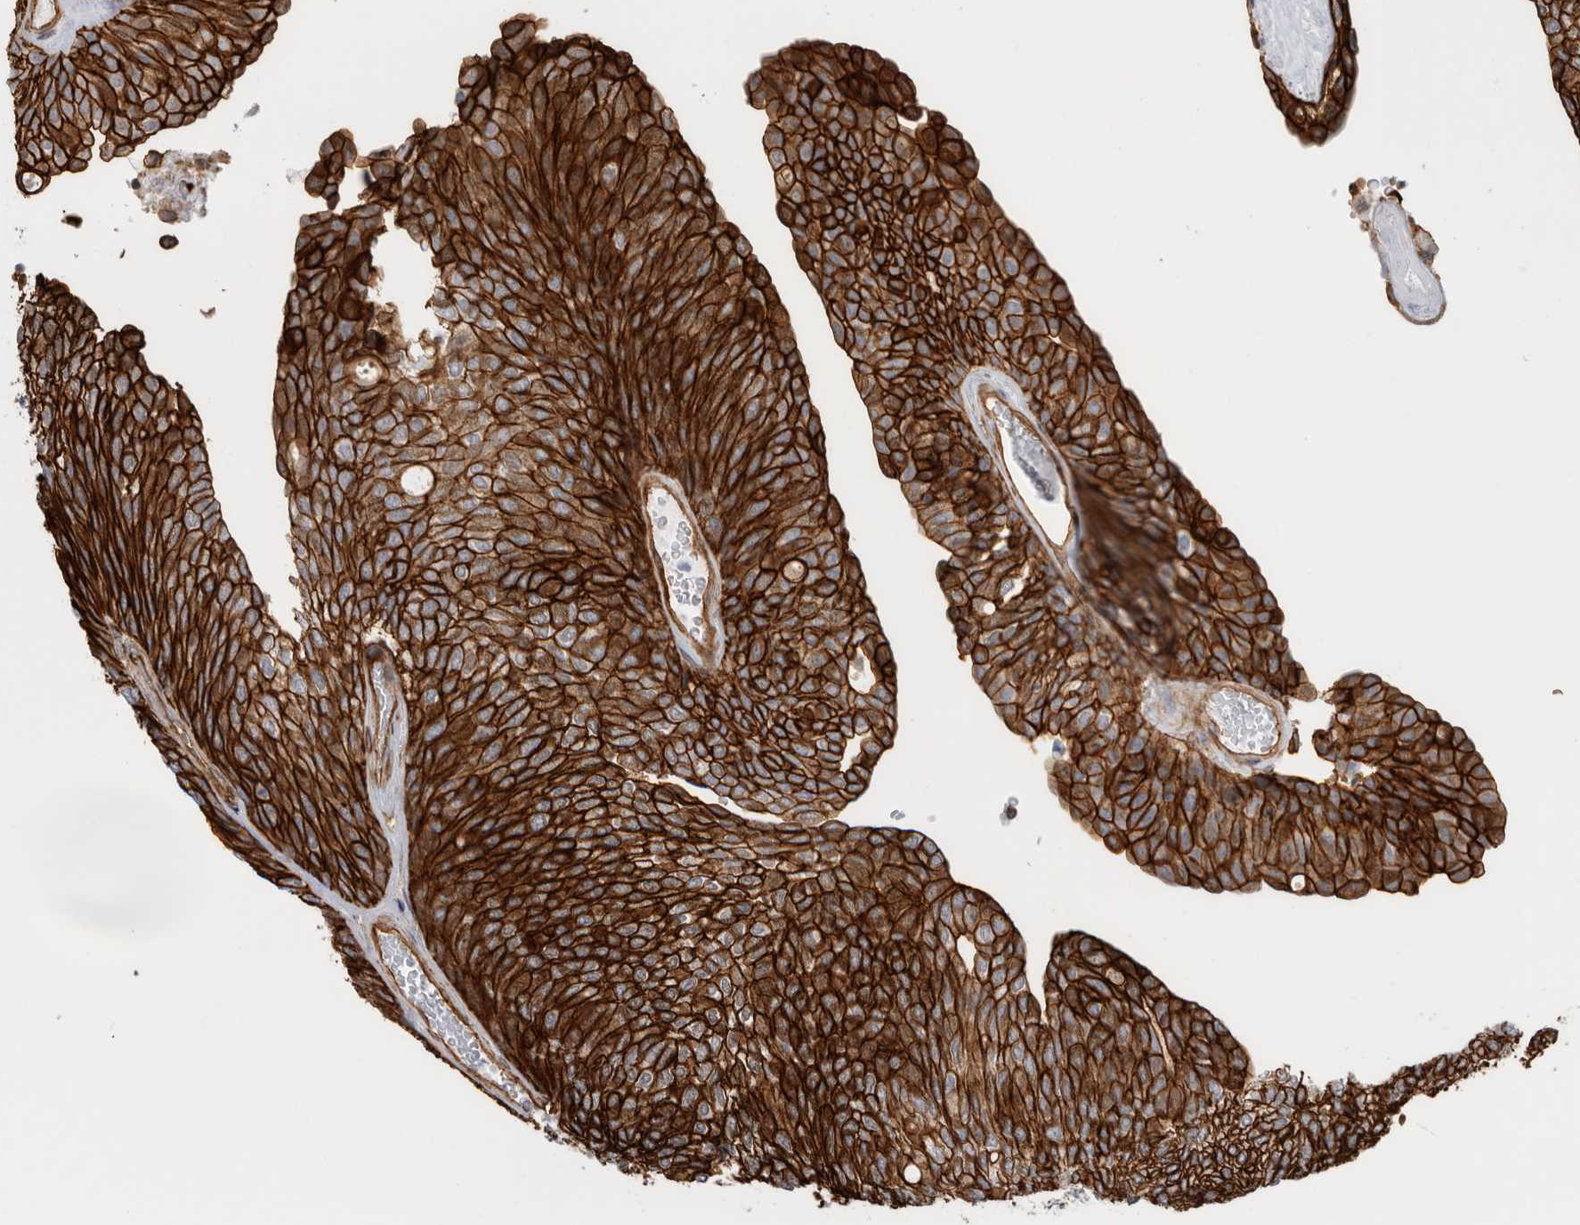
{"staining": {"intensity": "strong", "quantity": ">75%", "location": "cytoplasmic/membranous"}, "tissue": "urothelial cancer", "cell_type": "Tumor cells", "image_type": "cancer", "snomed": [{"axis": "morphology", "description": "Urothelial carcinoma, Low grade"}, {"axis": "topography", "description": "Urinary bladder"}], "caption": "DAB immunohistochemical staining of urothelial carcinoma (low-grade) displays strong cytoplasmic/membranous protein staining in about >75% of tumor cells.", "gene": "AHNAK", "patient": {"sex": "female", "age": 79}}